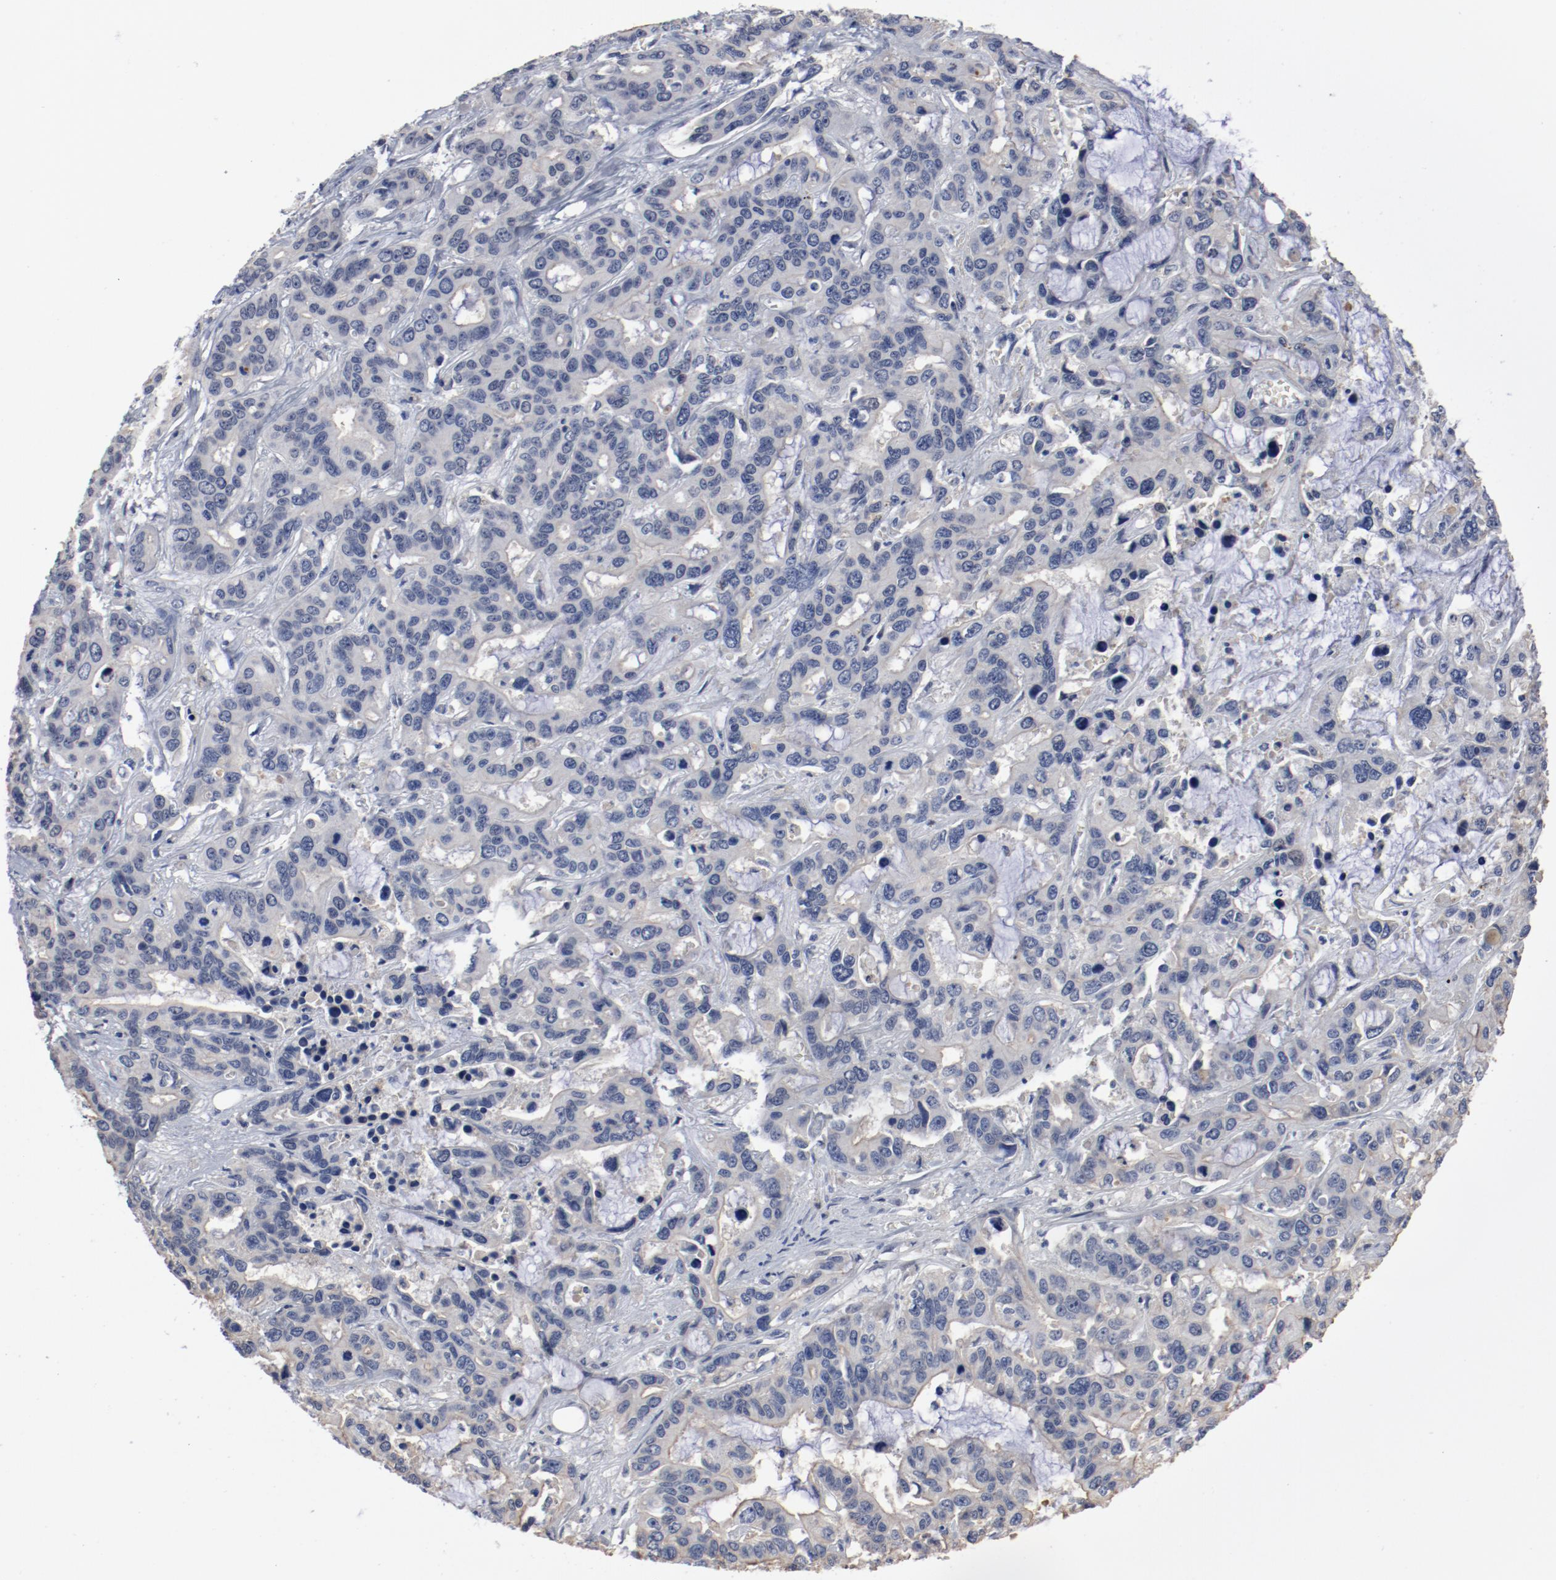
{"staining": {"intensity": "negative", "quantity": "none", "location": "none"}, "tissue": "liver cancer", "cell_type": "Tumor cells", "image_type": "cancer", "snomed": [{"axis": "morphology", "description": "Cholangiocarcinoma"}, {"axis": "topography", "description": "Liver"}], "caption": "There is no significant staining in tumor cells of liver cholangiocarcinoma.", "gene": "ANKLE2", "patient": {"sex": "female", "age": 65}}